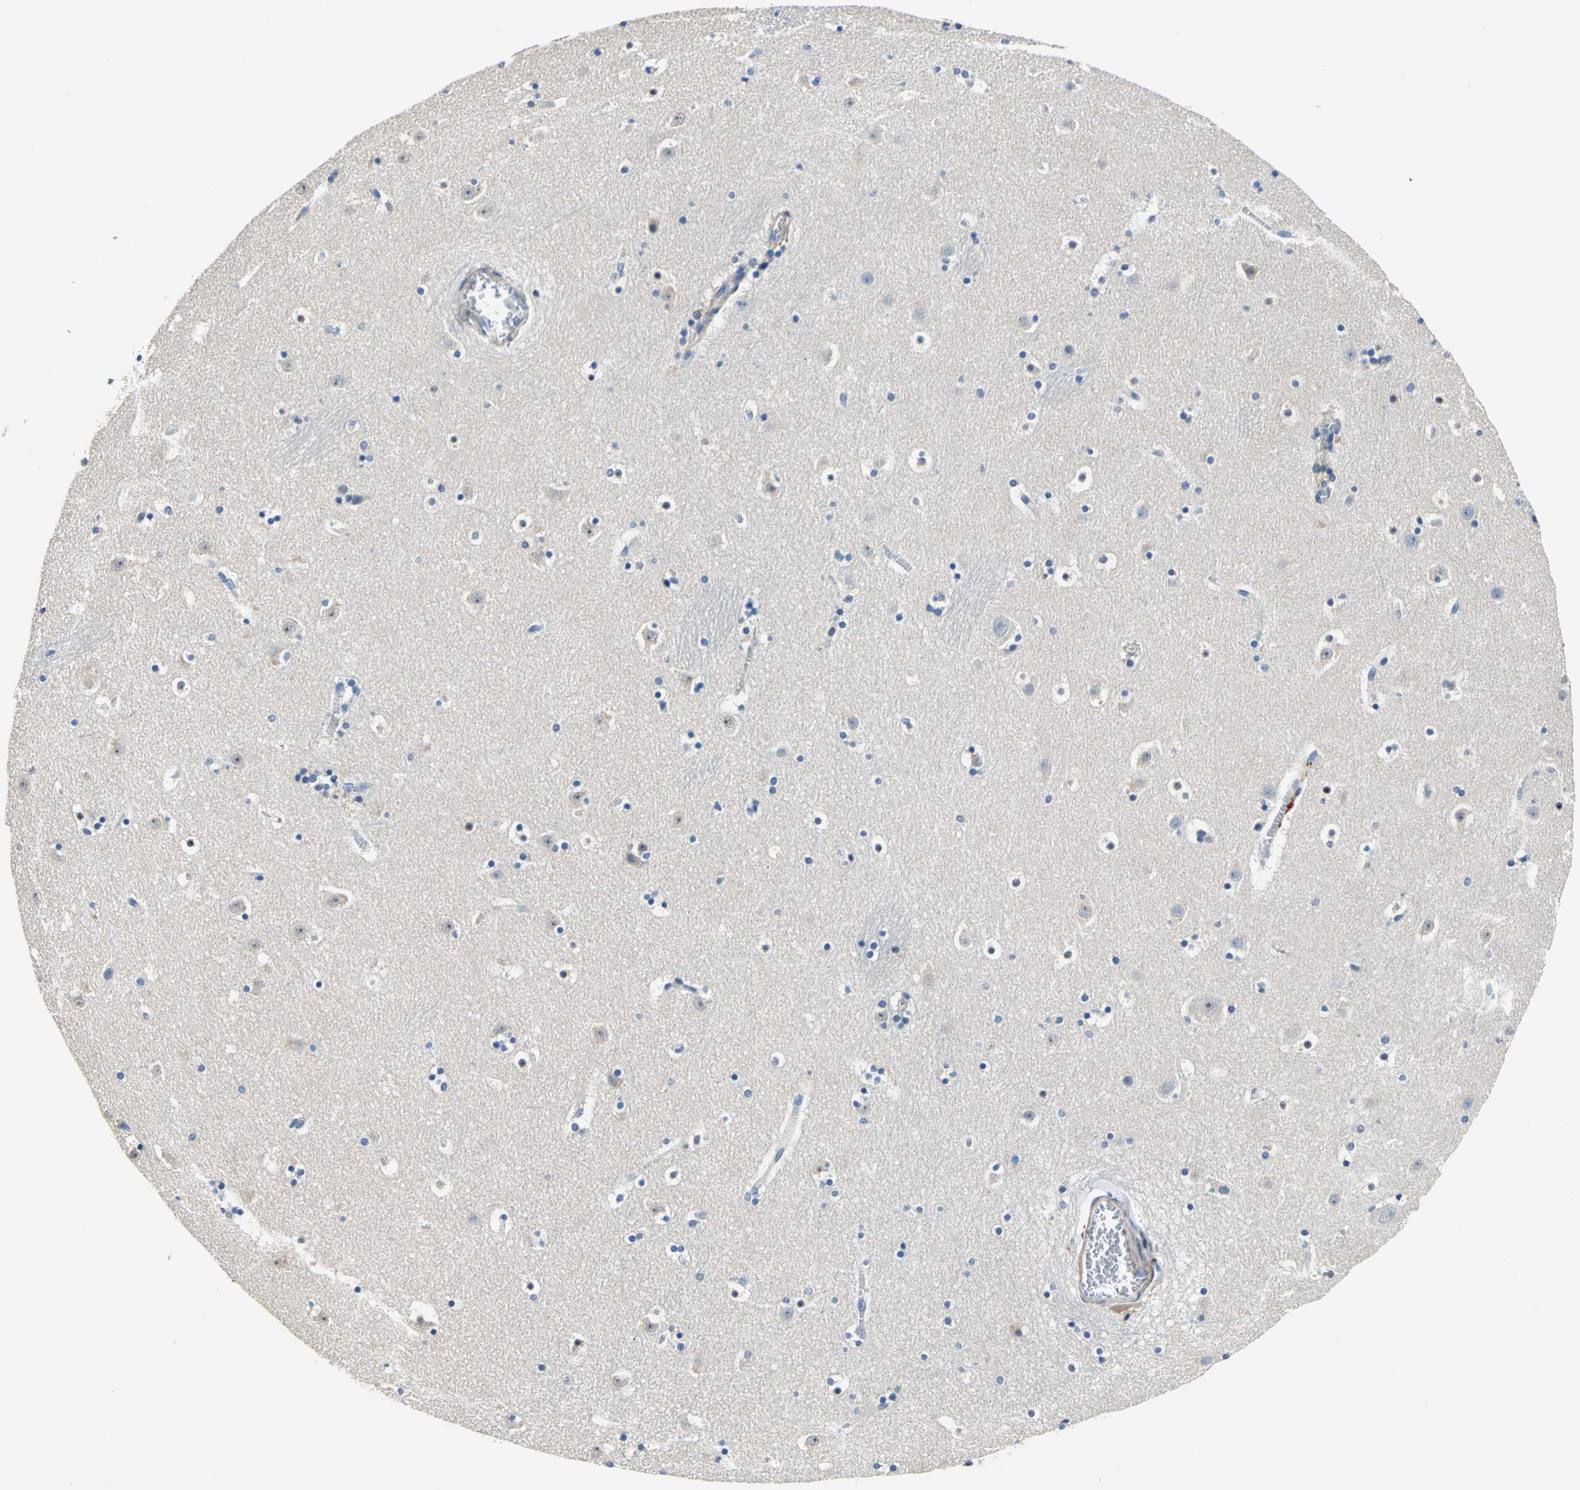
{"staining": {"intensity": "negative", "quantity": "none", "location": "none"}, "tissue": "caudate", "cell_type": "Glial cells", "image_type": "normal", "snomed": [{"axis": "morphology", "description": "Normal tissue, NOS"}, {"axis": "topography", "description": "Lateral ventricle wall"}], "caption": "The histopathology image exhibits no significant staining in glial cells of caudate.", "gene": "DDX3X", "patient": {"sex": "male", "age": 45}}